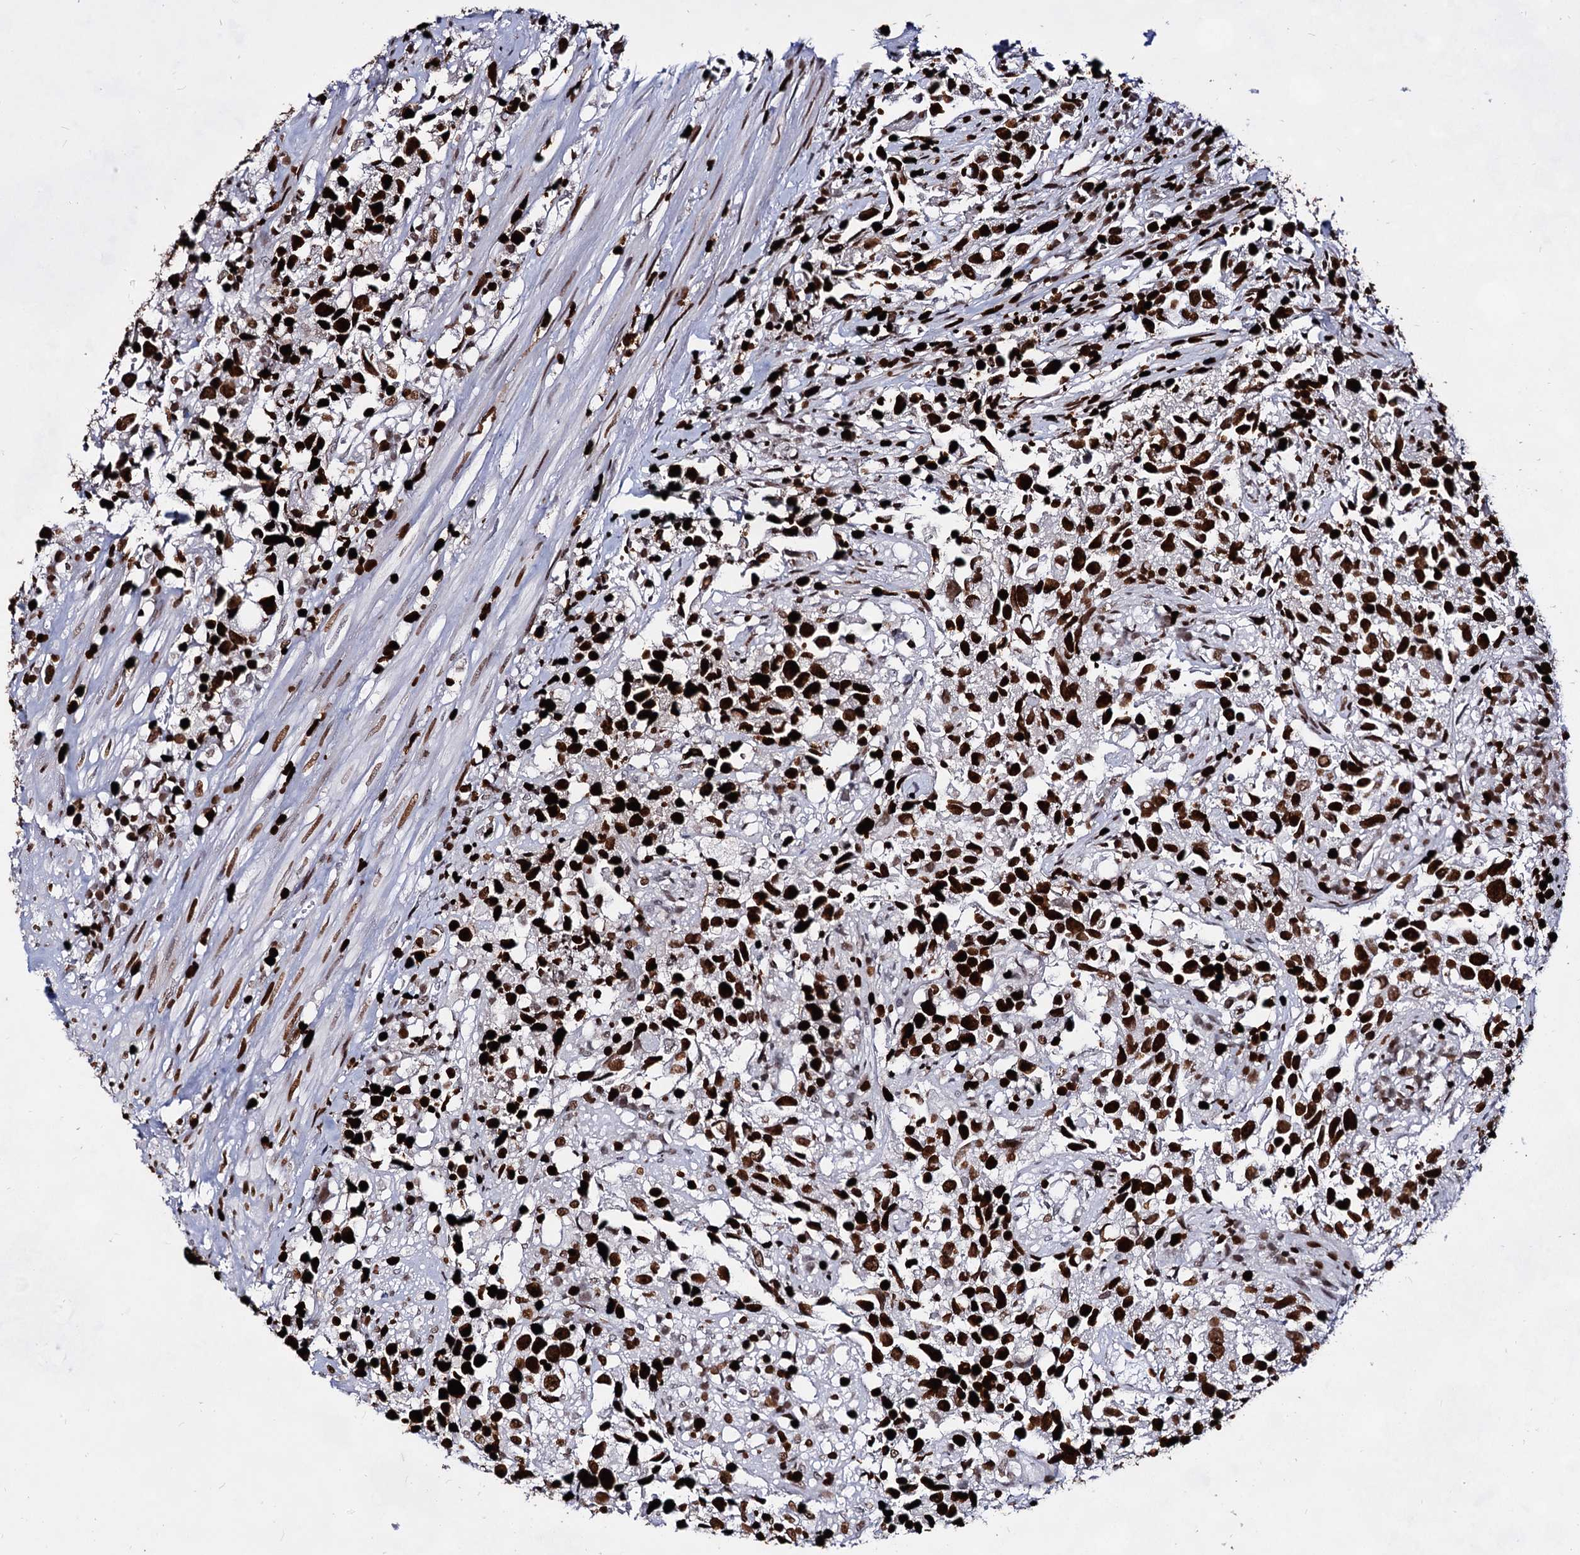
{"staining": {"intensity": "strong", "quantity": ">75%", "location": "nuclear"}, "tissue": "urothelial cancer", "cell_type": "Tumor cells", "image_type": "cancer", "snomed": [{"axis": "morphology", "description": "Urothelial carcinoma, High grade"}, {"axis": "topography", "description": "Urinary bladder"}], "caption": "Immunohistochemical staining of high-grade urothelial carcinoma reveals strong nuclear protein expression in approximately >75% of tumor cells.", "gene": "HMGB2", "patient": {"sex": "female", "age": 75}}